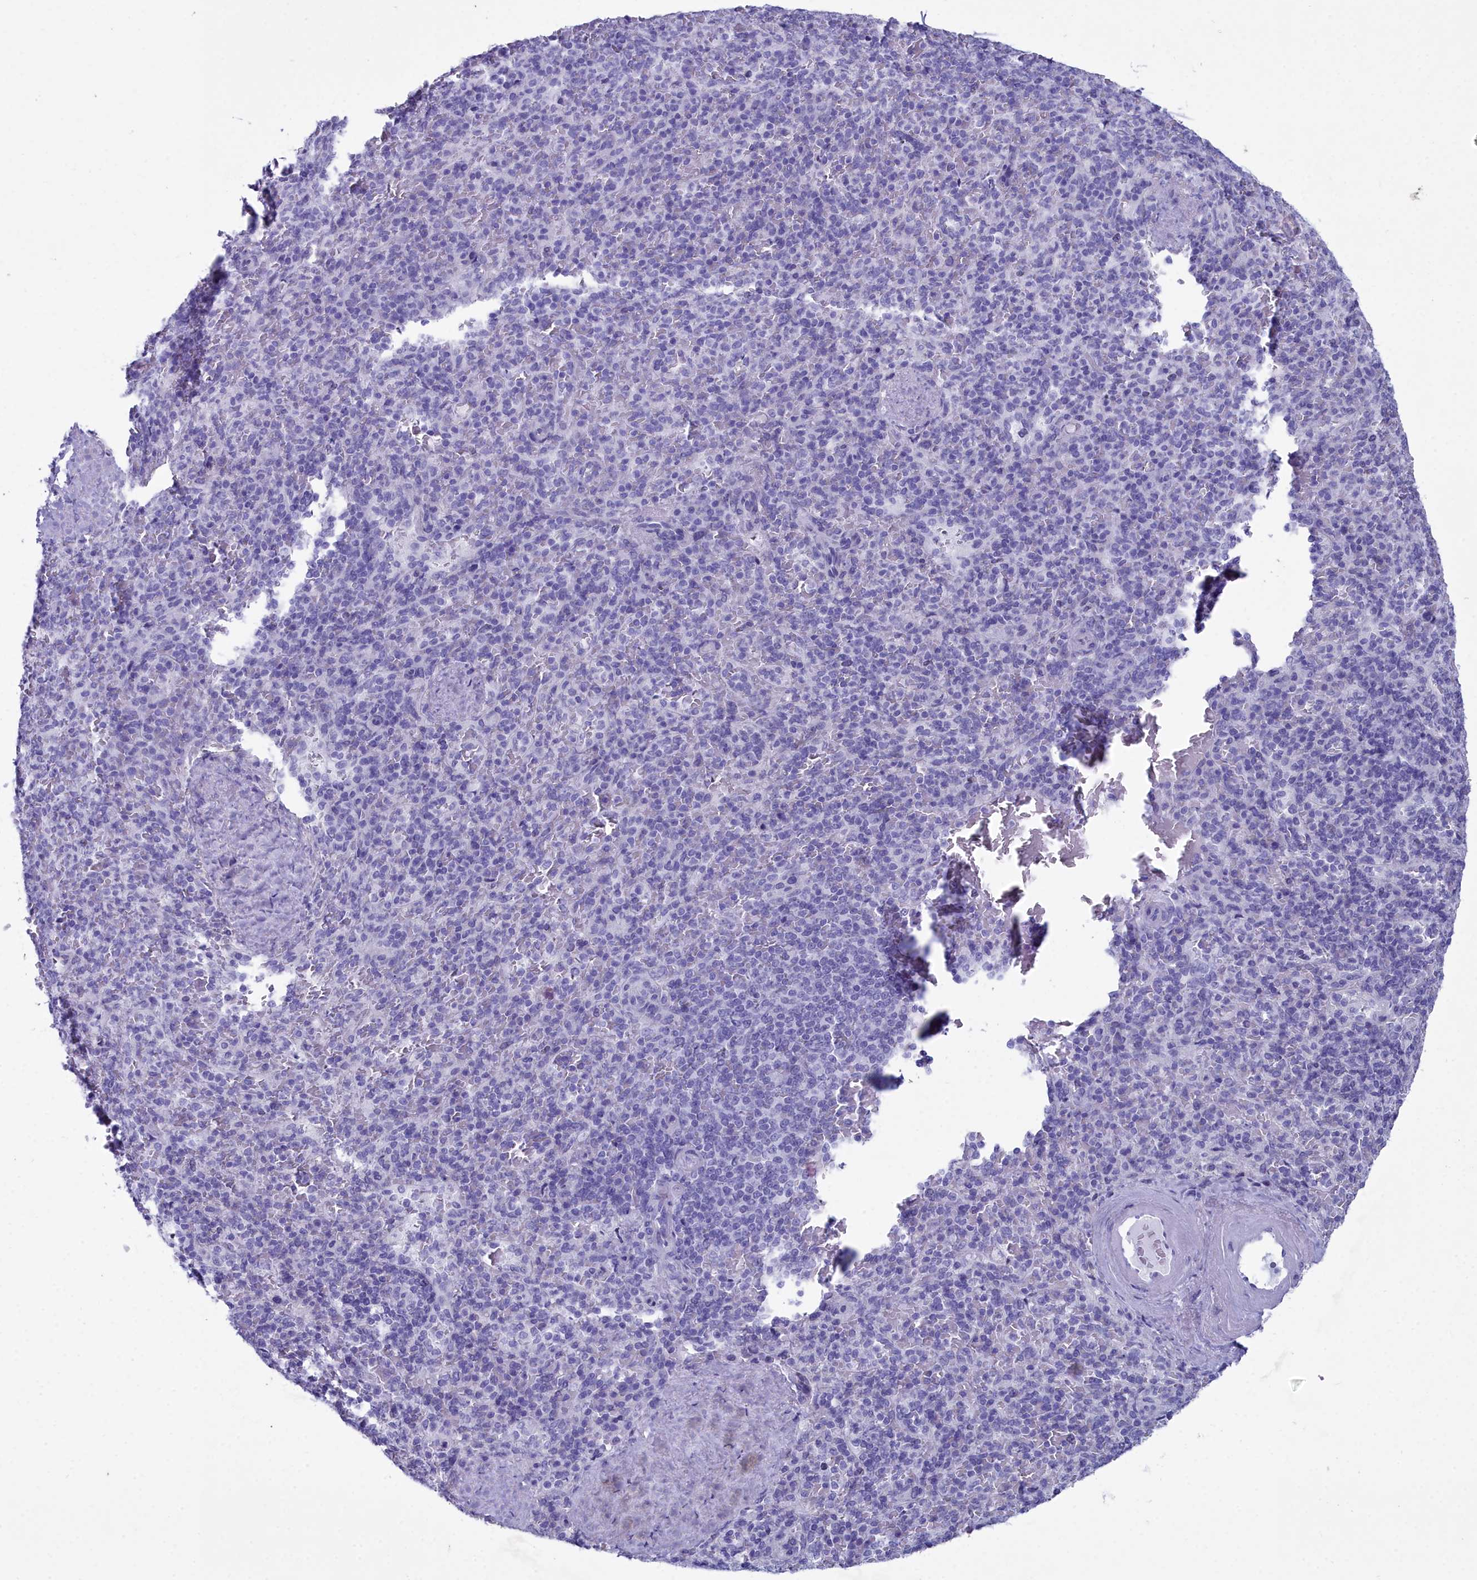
{"staining": {"intensity": "negative", "quantity": "none", "location": "none"}, "tissue": "spleen", "cell_type": "Cells in red pulp", "image_type": "normal", "snomed": [{"axis": "morphology", "description": "Normal tissue, NOS"}, {"axis": "topography", "description": "Spleen"}], "caption": "This is an immunohistochemistry (IHC) photomicrograph of unremarkable human spleen. There is no staining in cells in red pulp.", "gene": "MAP6", "patient": {"sex": "male", "age": 82}}